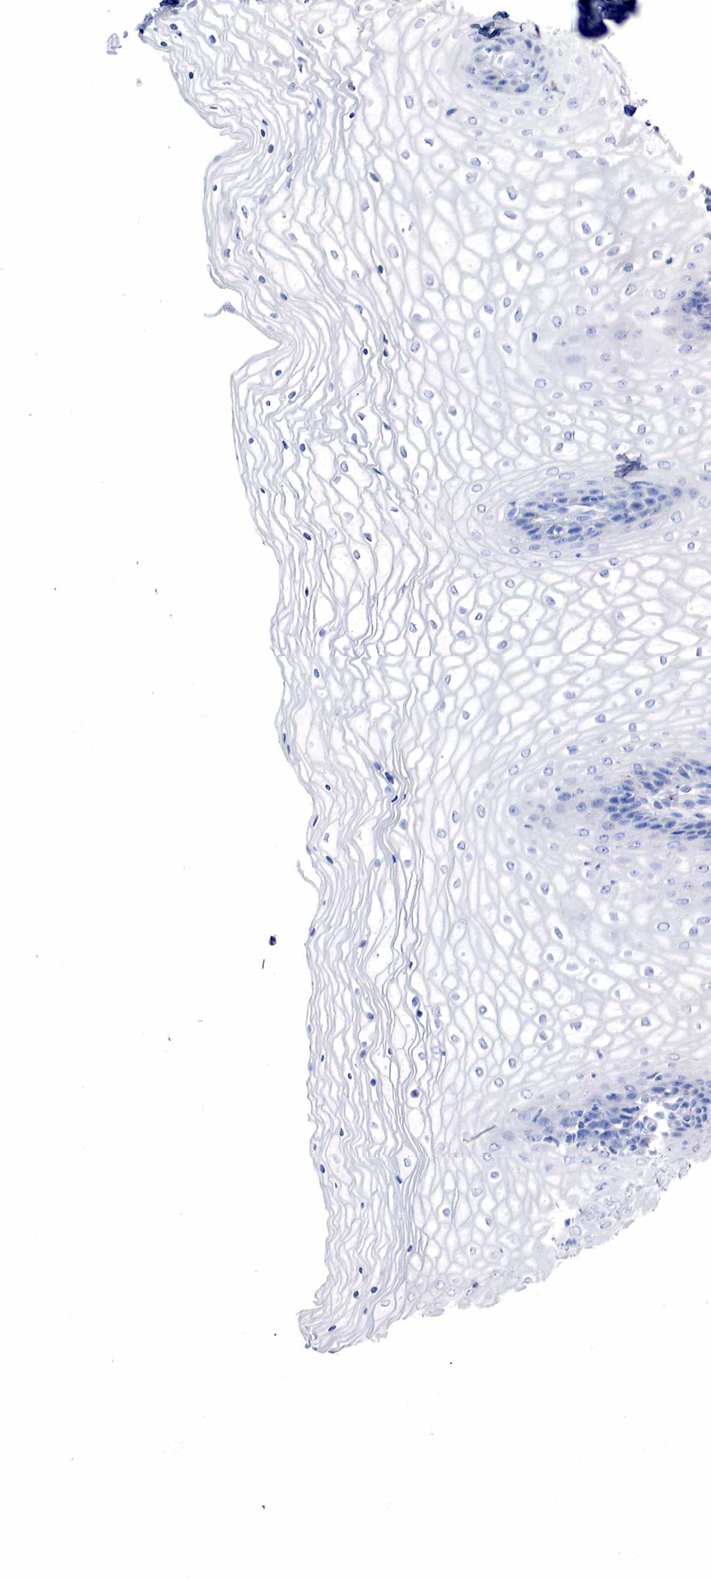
{"staining": {"intensity": "negative", "quantity": "none", "location": "none"}, "tissue": "vagina", "cell_type": "Squamous epithelial cells", "image_type": "normal", "snomed": [{"axis": "morphology", "description": "Normal tissue, NOS"}, {"axis": "topography", "description": "Vagina"}], "caption": "This is an immunohistochemistry (IHC) histopathology image of normal vagina. There is no positivity in squamous epithelial cells.", "gene": "SYP", "patient": {"sex": "female", "age": 34}}